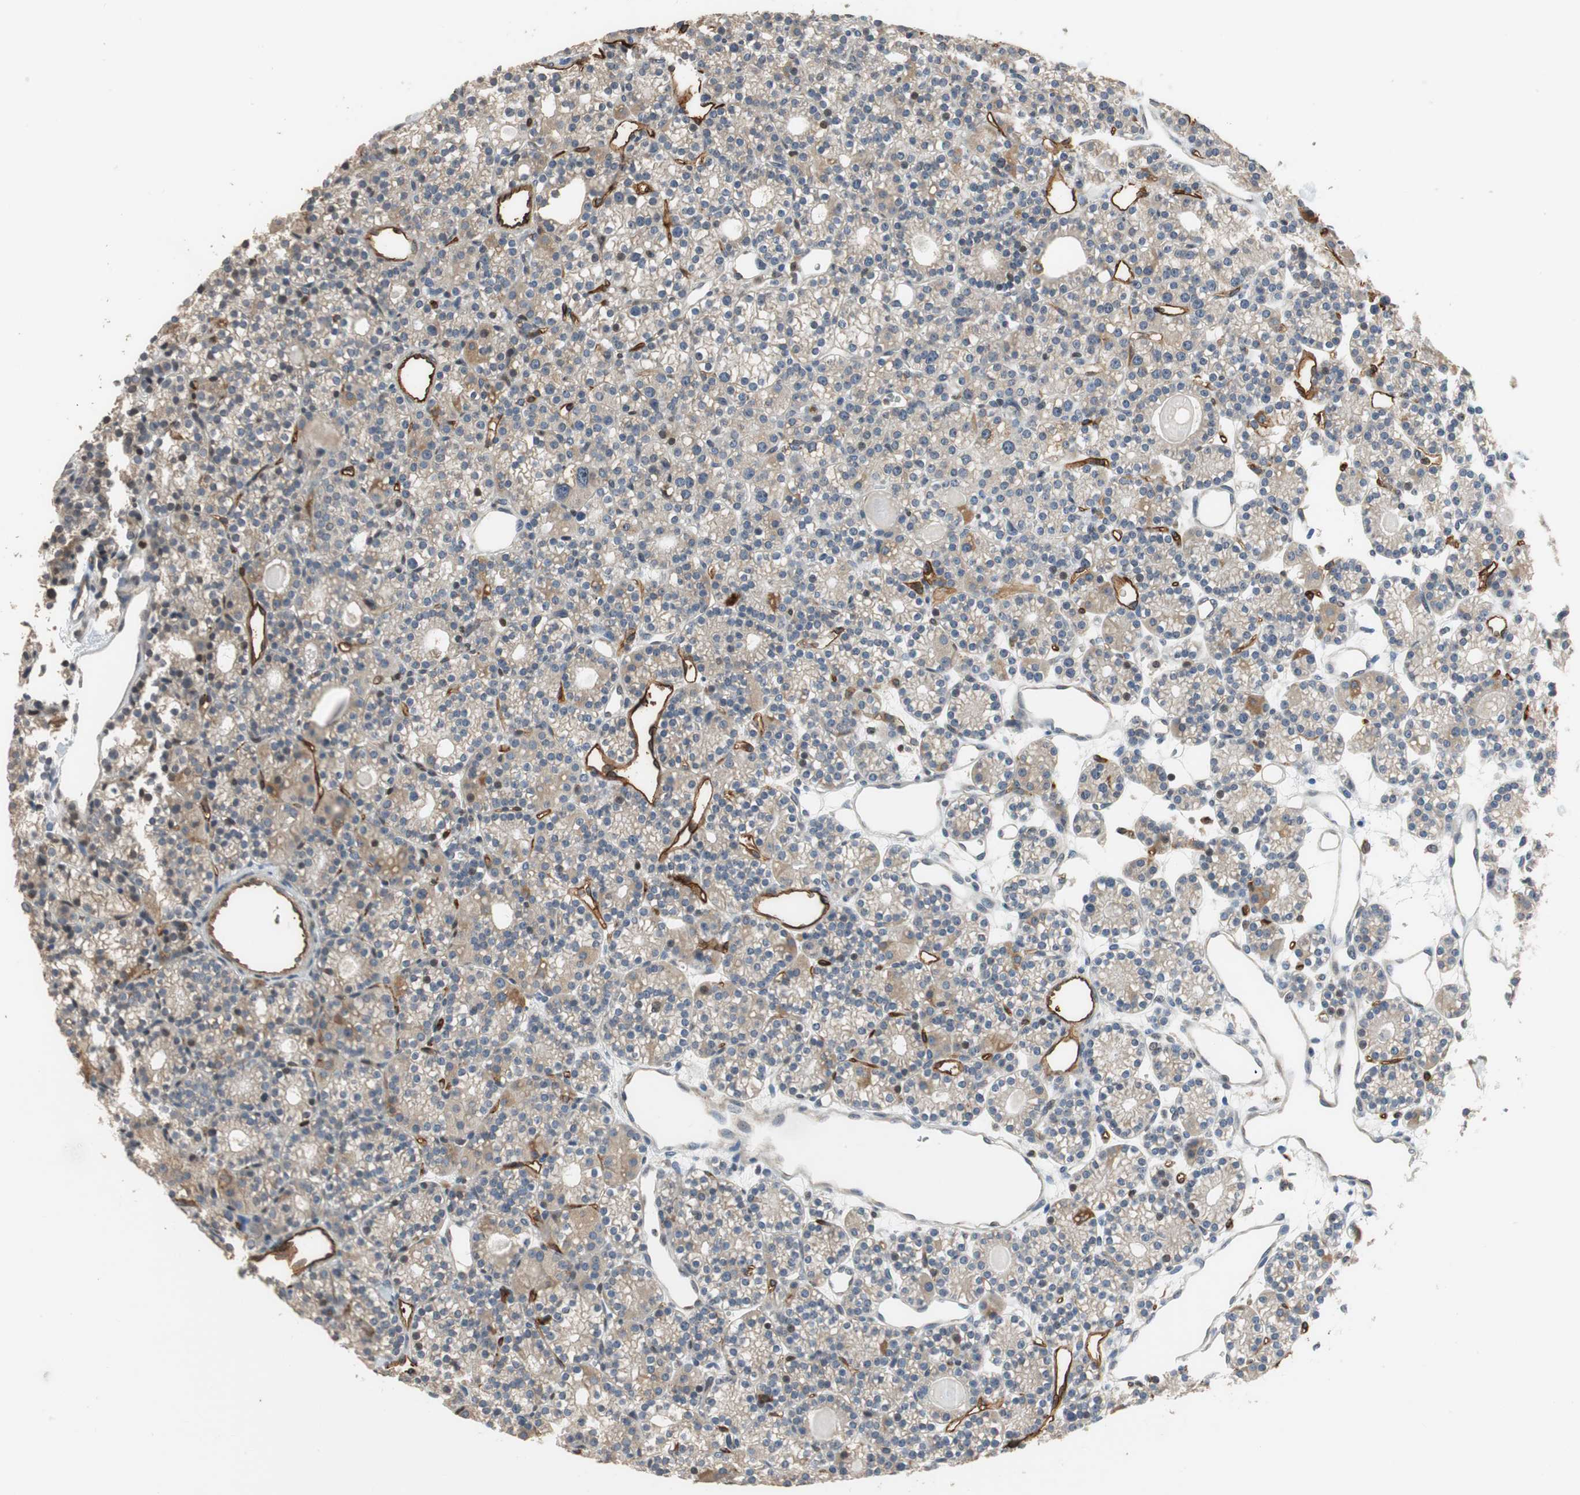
{"staining": {"intensity": "weak", "quantity": "25%-75%", "location": "cytoplasmic/membranous"}, "tissue": "parathyroid gland", "cell_type": "Glandular cells", "image_type": "normal", "snomed": [{"axis": "morphology", "description": "Normal tissue, NOS"}, {"axis": "topography", "description": "Parathyroid gland"}], "caption": "This is an image of immunohistochemistry (IHC) staining of normal parathyroid gland, which shows weak expression in the cytoplasmic/membranous of glandular cells.", "gene": "ALPL", "patient": {"sex": "female", "age": 64}}